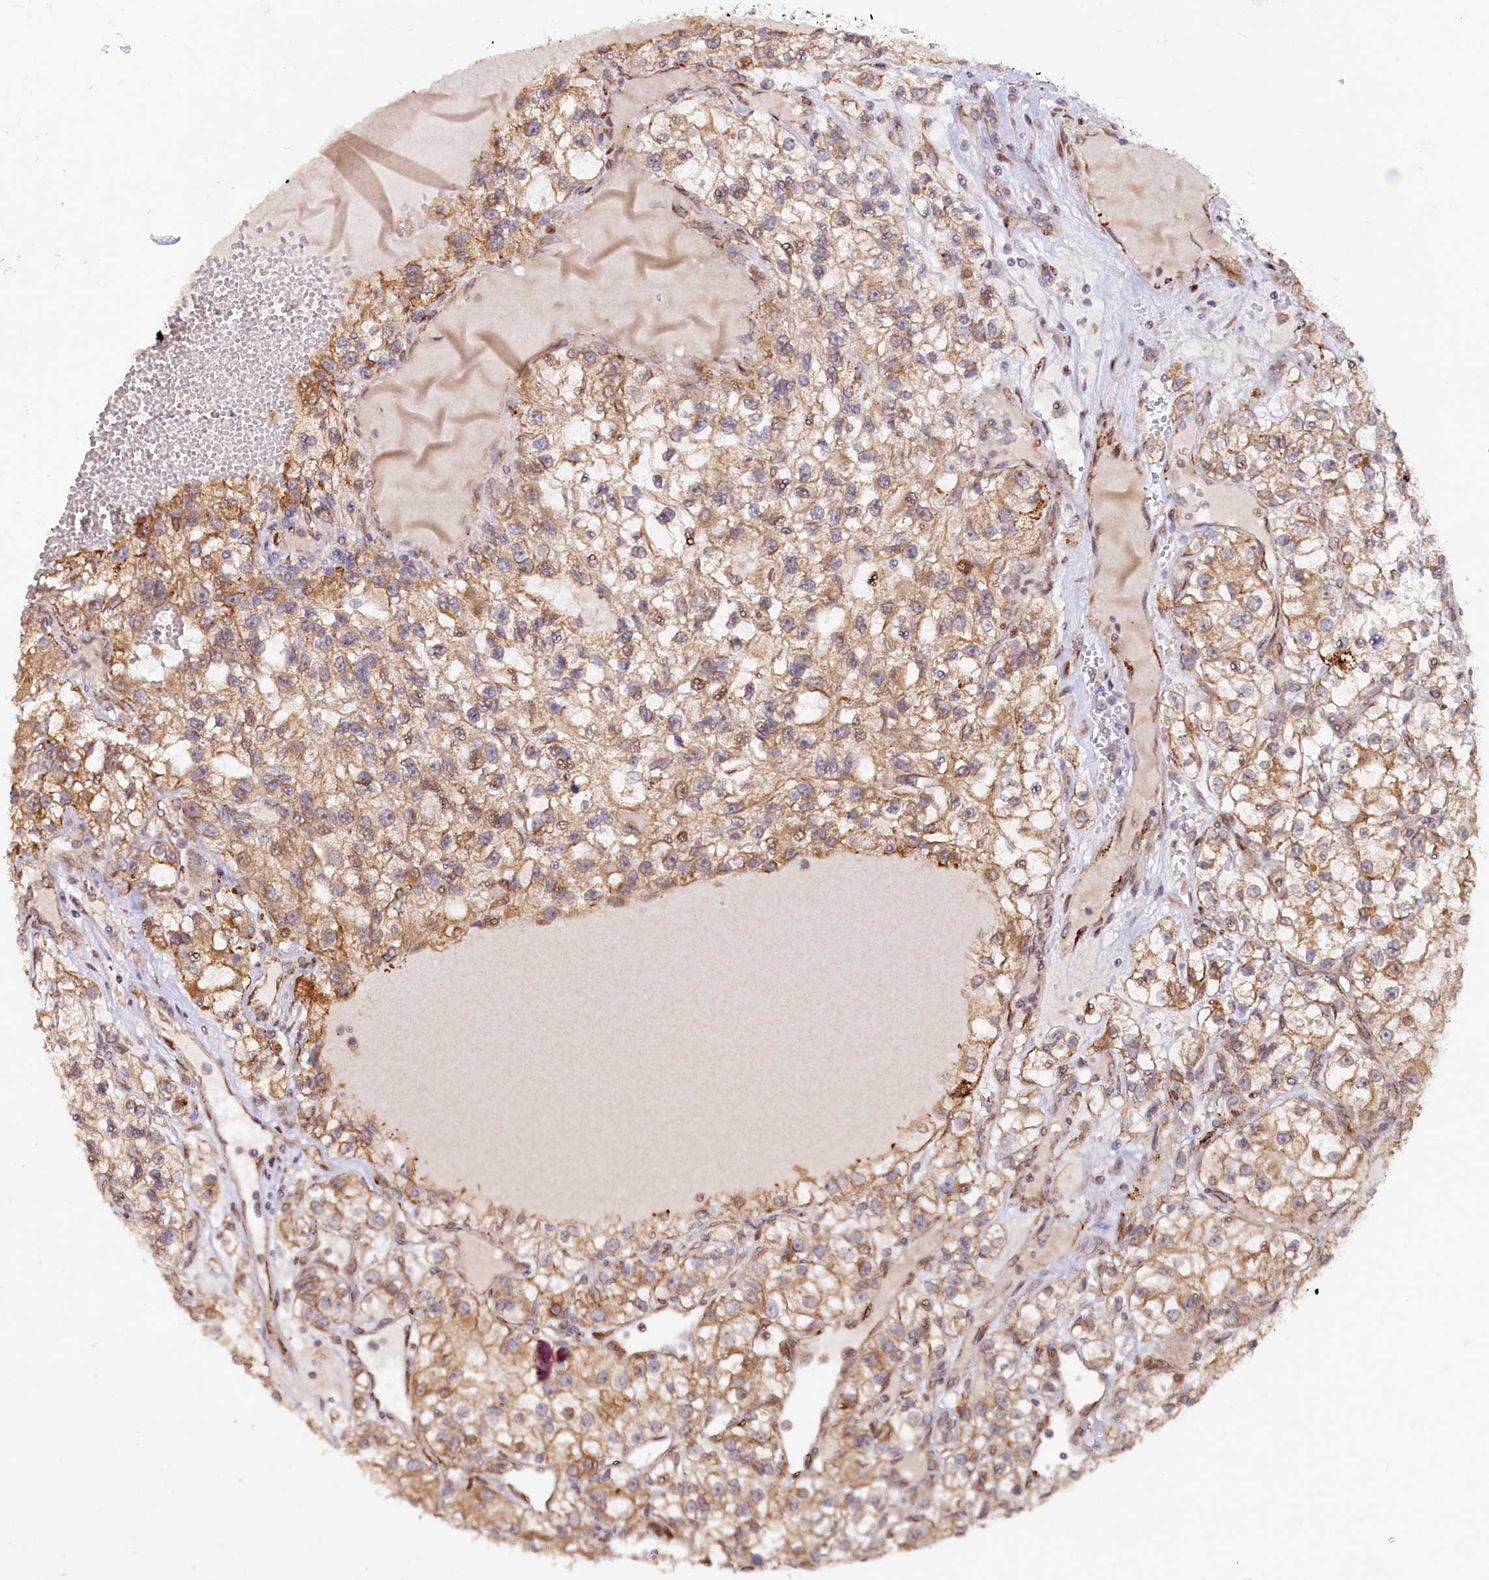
{"staining": {"intensity": "moderate", "quantity": ">75%", "location": "cytoplasmic/membranous"}, "tissue": "renal cancer", "cell_type": "Tumor cells", "image_type": "cancer", "snomed": [{"axis": "morphology", "description": "Adenocarcinoma, NOS"}, {"axis": "topography", "description": "Kidney"}], "caption": "A micrograph of human adenocarcinoma (renal) stained for a protein shows moderate cytoplasmic/membranous brown staining in tumor cells. The staining was performed using DAB (3,3'-diaminobenzidine) to visualize the protein expression in brown, while the nuclei were stained in blue with hematoxylin (Magnification: 20x).", "gene": "C5orf15", "patient": {"sex": "female", "age": 57}}